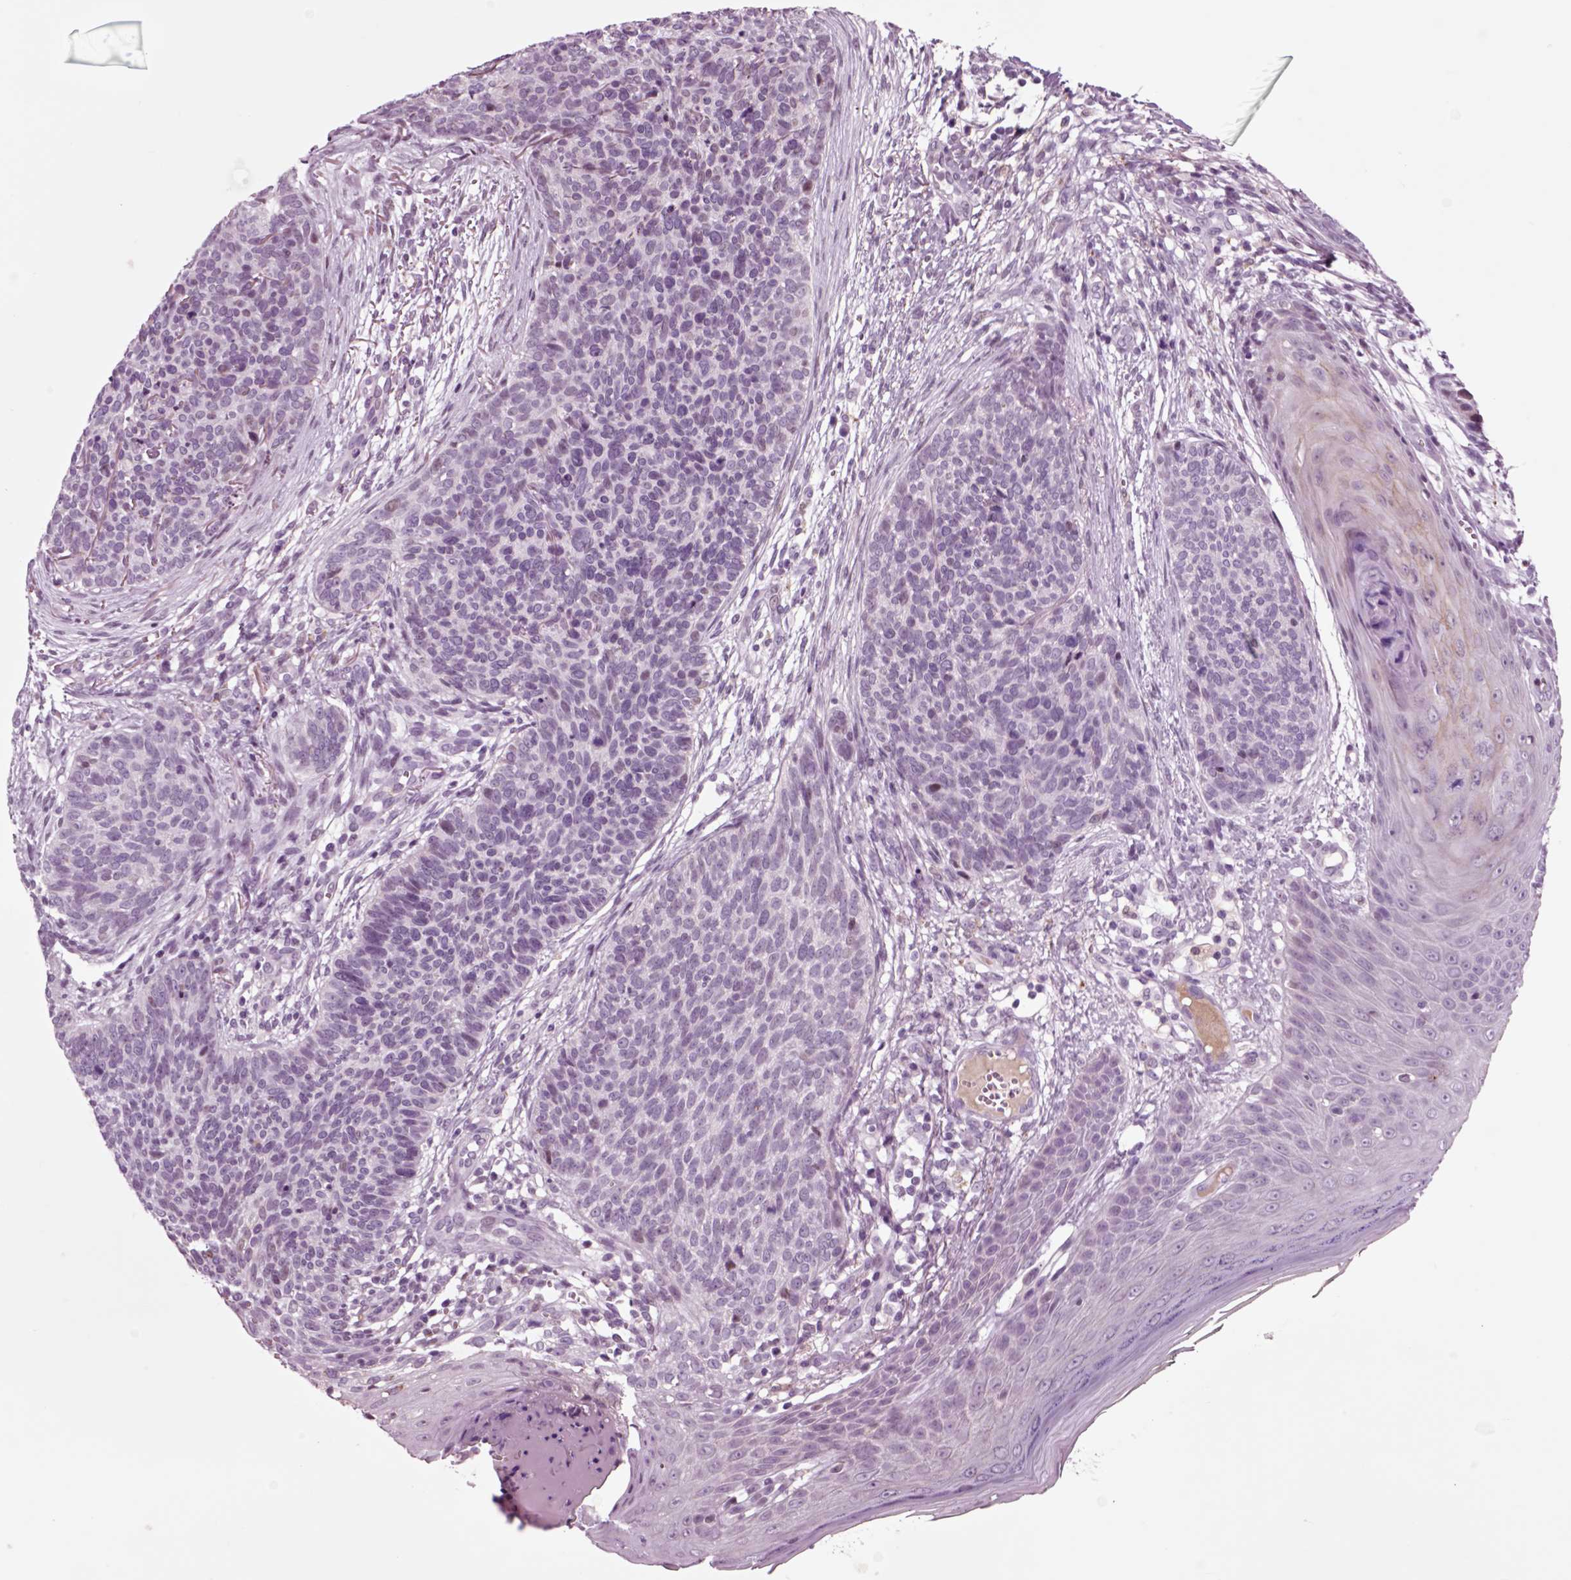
{"staining": {"intensity": "negative", "quantity": "none", "location": "none"}, "tissue": "skin cancer", "cell_type": "Tumor cells", "image_type": "cancer", "snomed": [{"axis": "morphology", "description": "Basal cell carcinoma"}, {"axis": "topography", "description": "Skin"}], "caption": "DAB immunohistochemical staining of skin cancer shows no significant staining in tumor cells. (DAB immunohistochemistry (IHC), high magnification).", "gene": "CHGB", "patient": {"sex": "male", "age": 64}}